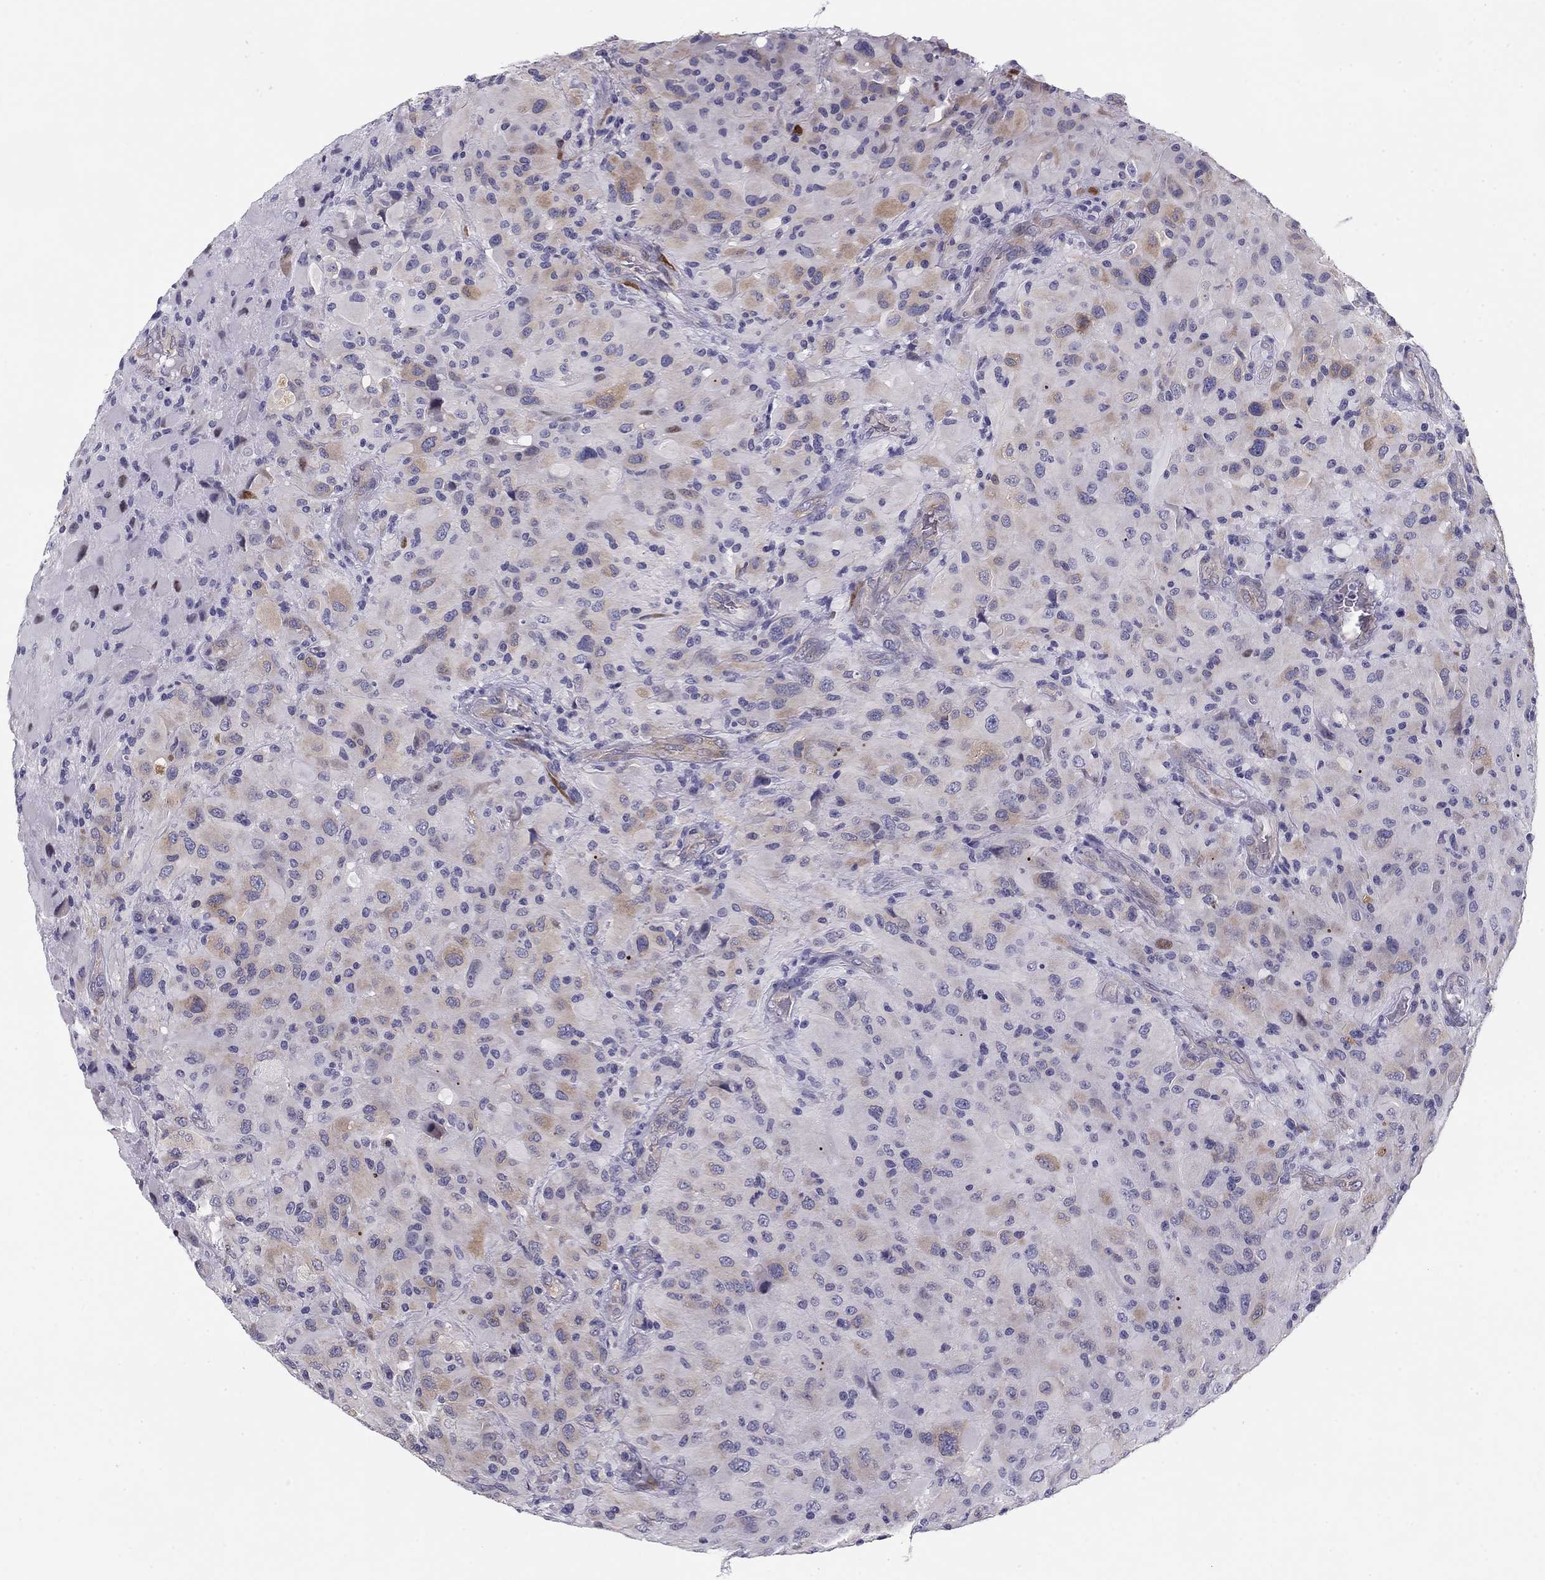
{"staining": {"intensity": "weak", "quantity": "<25%", "location": "cytoplasmic/membranous"}, "tissue": "glioma", "cell_type": "Tumor cells", "image_type": "cancer", "snomed": [{"axis": "morphology", "description": "Glioma, malignant, High grade"}, {"axis": "topography", "description": "Cerebral cortex"}], "caption": "Immunohistochemistry (IHC) of human malignant glioma (high-grade) displays no expression in tumor cells.", "gene": "TMED3", "patient": {"sex": "male", "age": 35}}